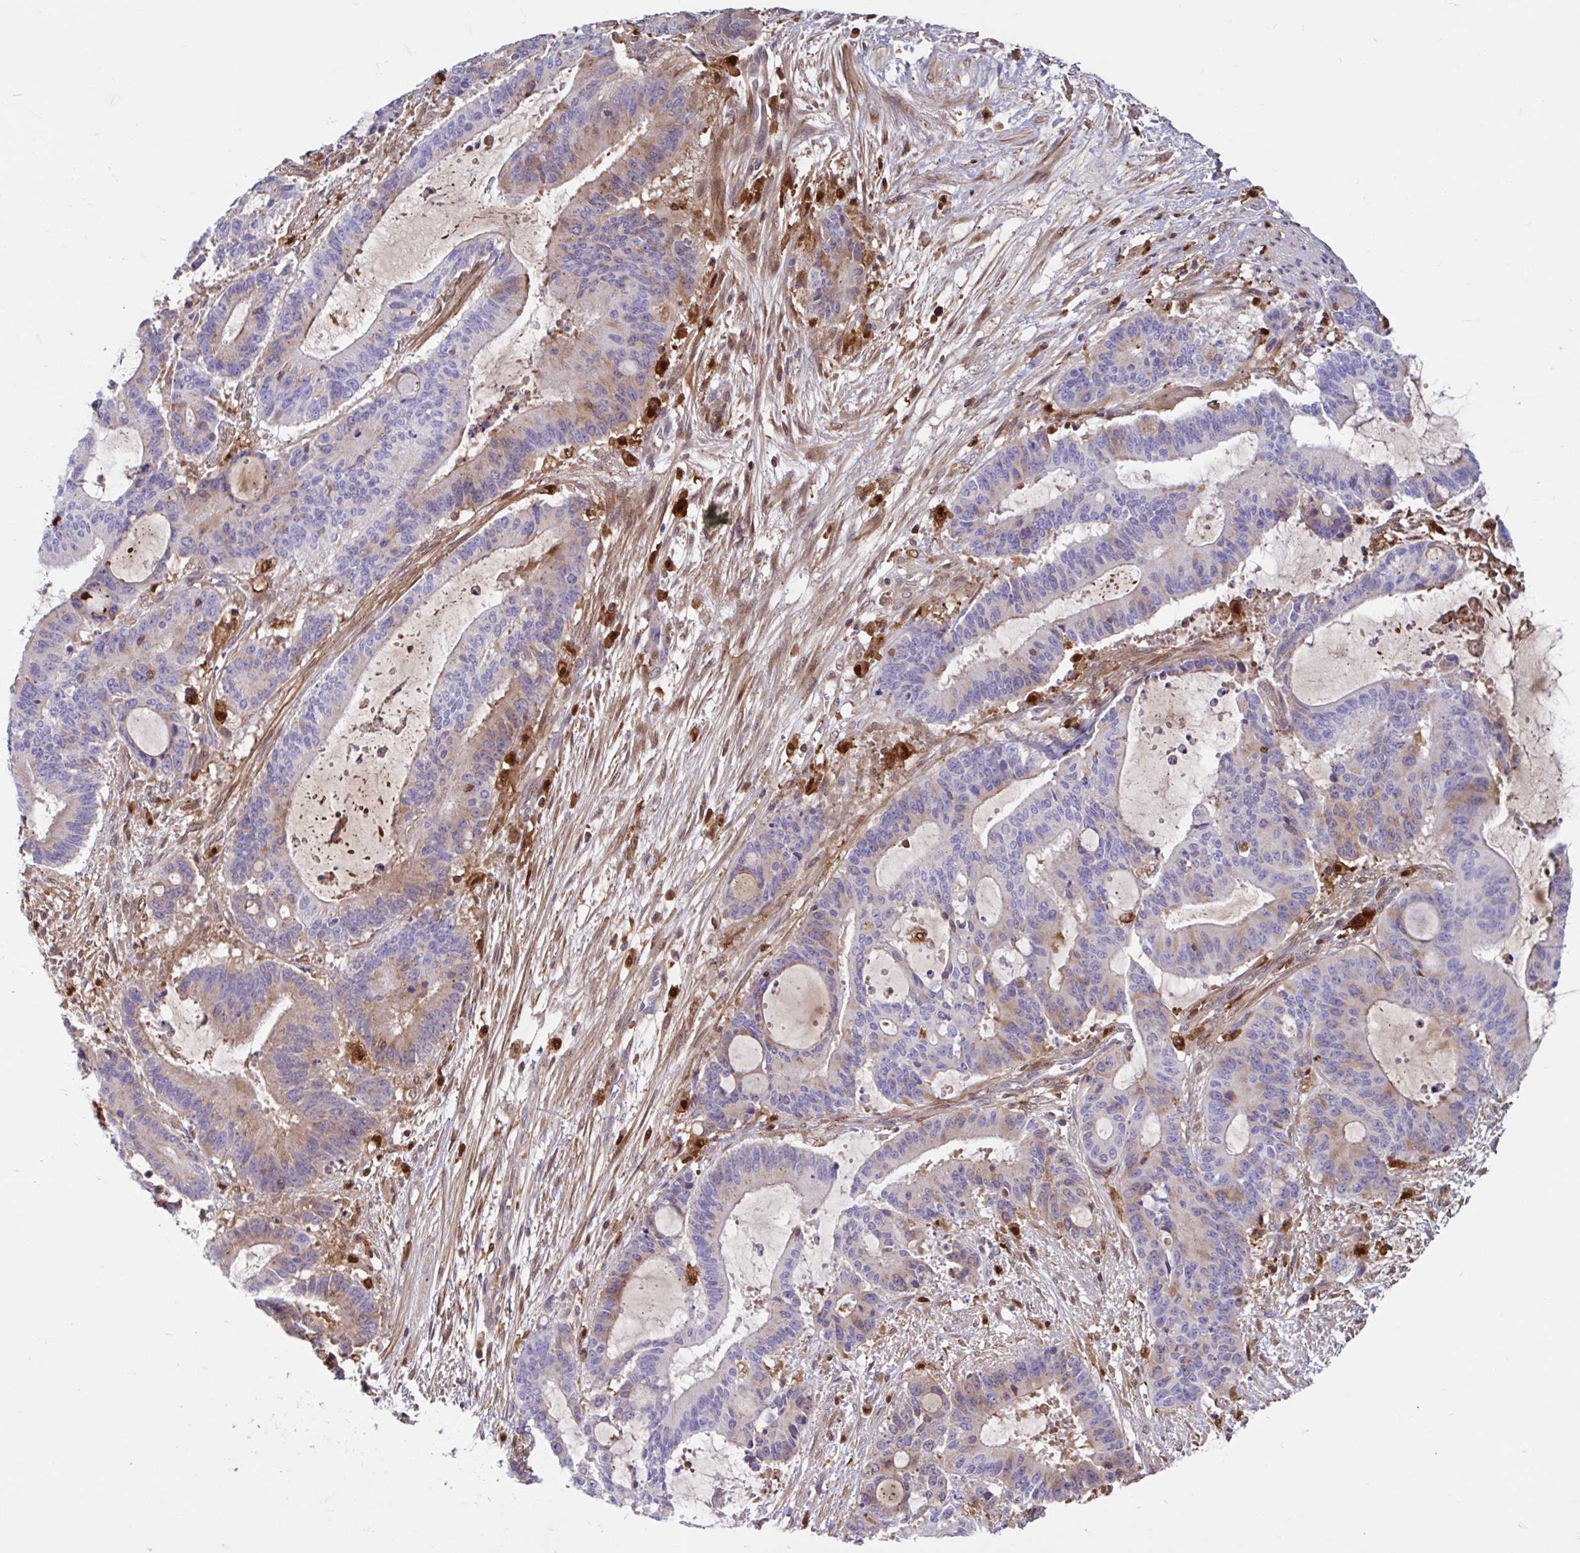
{"staining": {"intensity": "weak", "quantity": "<25%", "location": "cytoplasmic/membranous"}, "tissue": "liver cancer", "cell_type": "Tumor cells", "image_type": "cancer", "snomed": [{"axis": "morphology", "description": "Normal tissue, NOS"}, {"axis": "morphology", "description": "Cholangiocarcinoma"}, {"axis": "topography", "description": "Liver"}, {"axis": "topography", "description": "Peripheral nerve tissue"}], "caption": "Photomicrograph shows no significant protein expression in tumor cells of liver cancer. (Immunohistochemistry (ihc), brightfield microscopy, high magnification).", "gene": "BLVRA", "patient": {"sex": "female", "age": 73}}